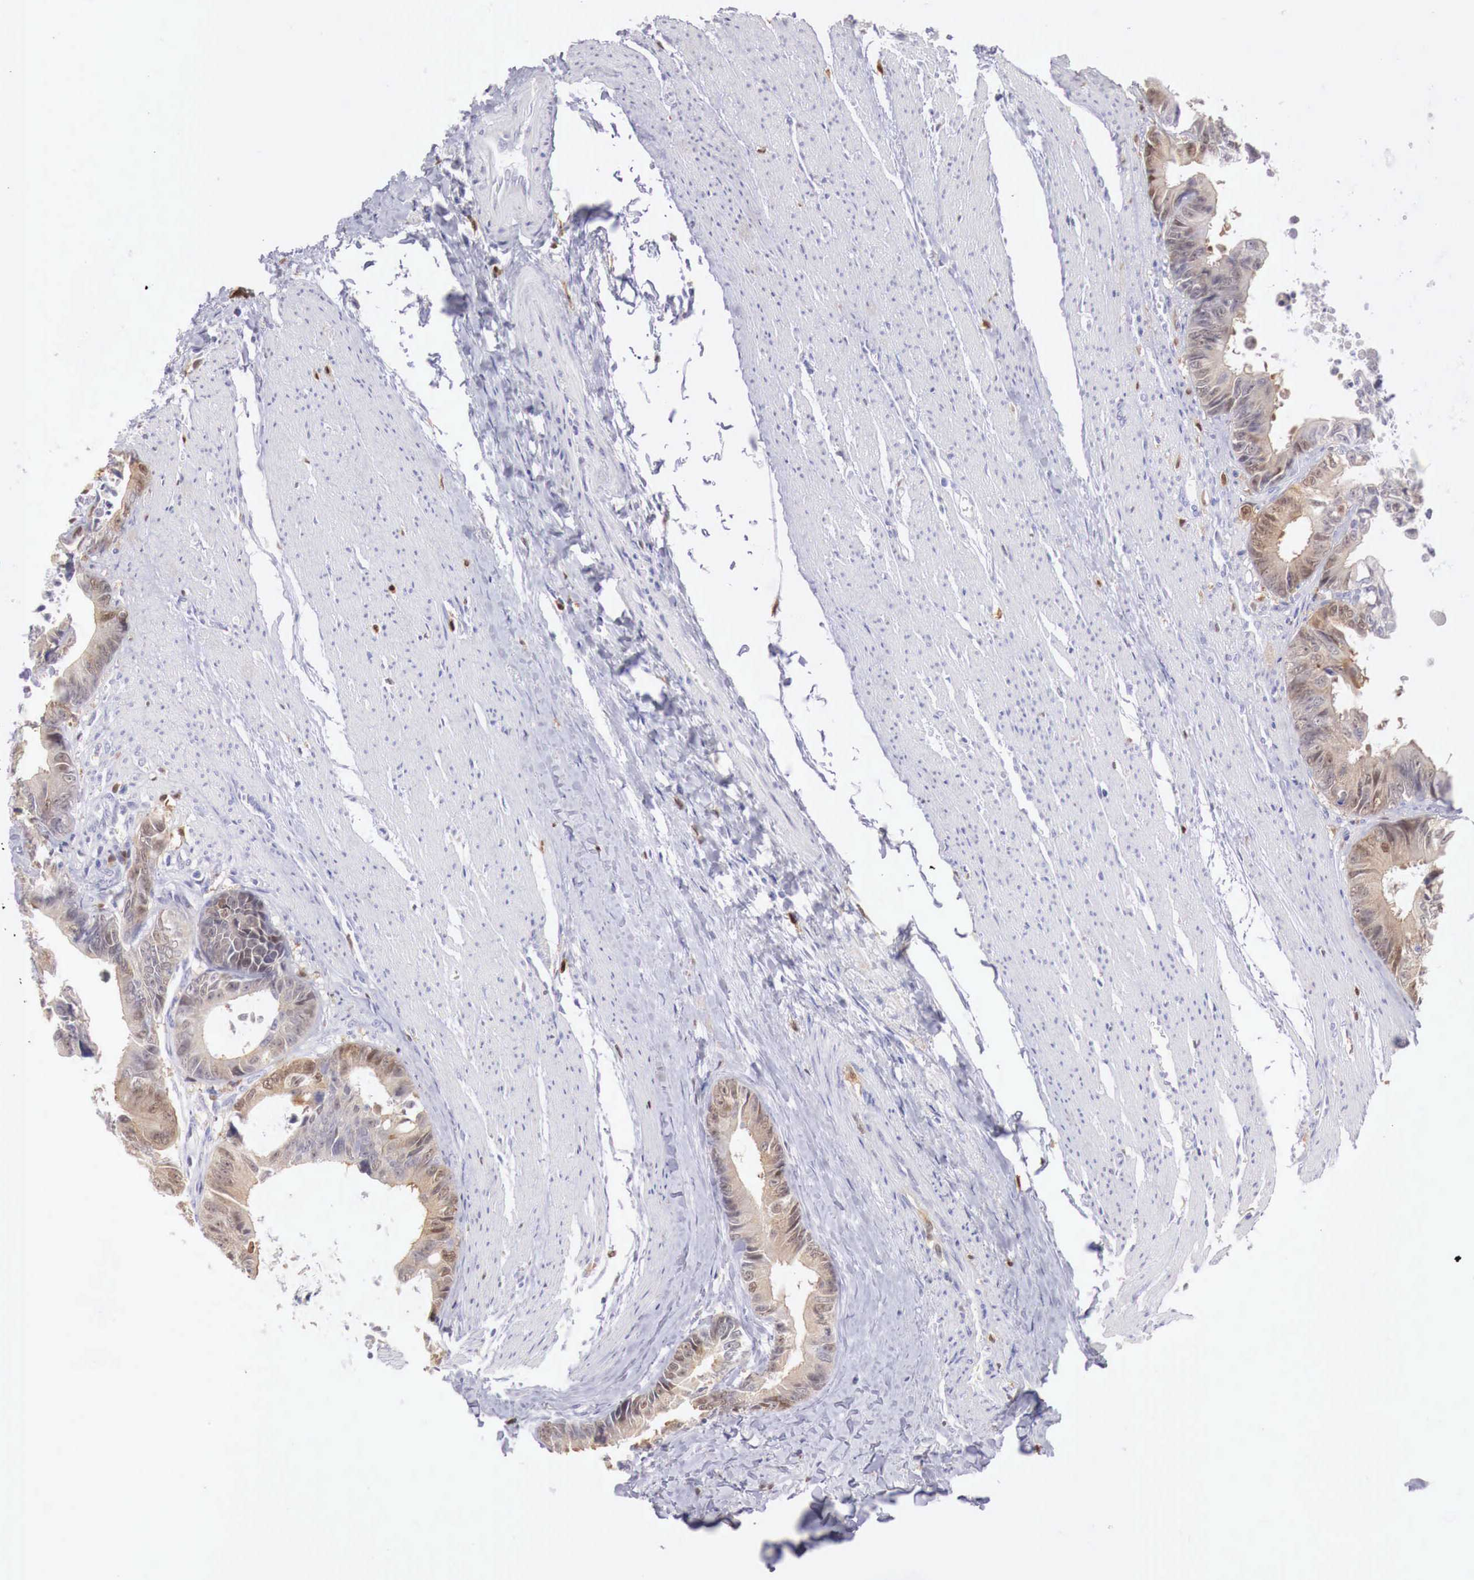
{"staining": {"intensity": "weak", "quantity": "25%-75%", "location": "cytoplasmic/membranous,nuclear"}, "tissue": "colorectal cancer", "cell_type": "Tumor cells", "image_type": "cancer", "snomed": [{"axis": "morphology", "description": "Adenocarcinoma, NOS"}, {"axis": "topography", "description": "Rectum"}], "caption": "Human colorectal cancer (adenocarcinoma) stained with a protein marker shows weak staining in tumor cells.", "gene": "RENBP", "patient": {"sex": "female", "age": 98}}